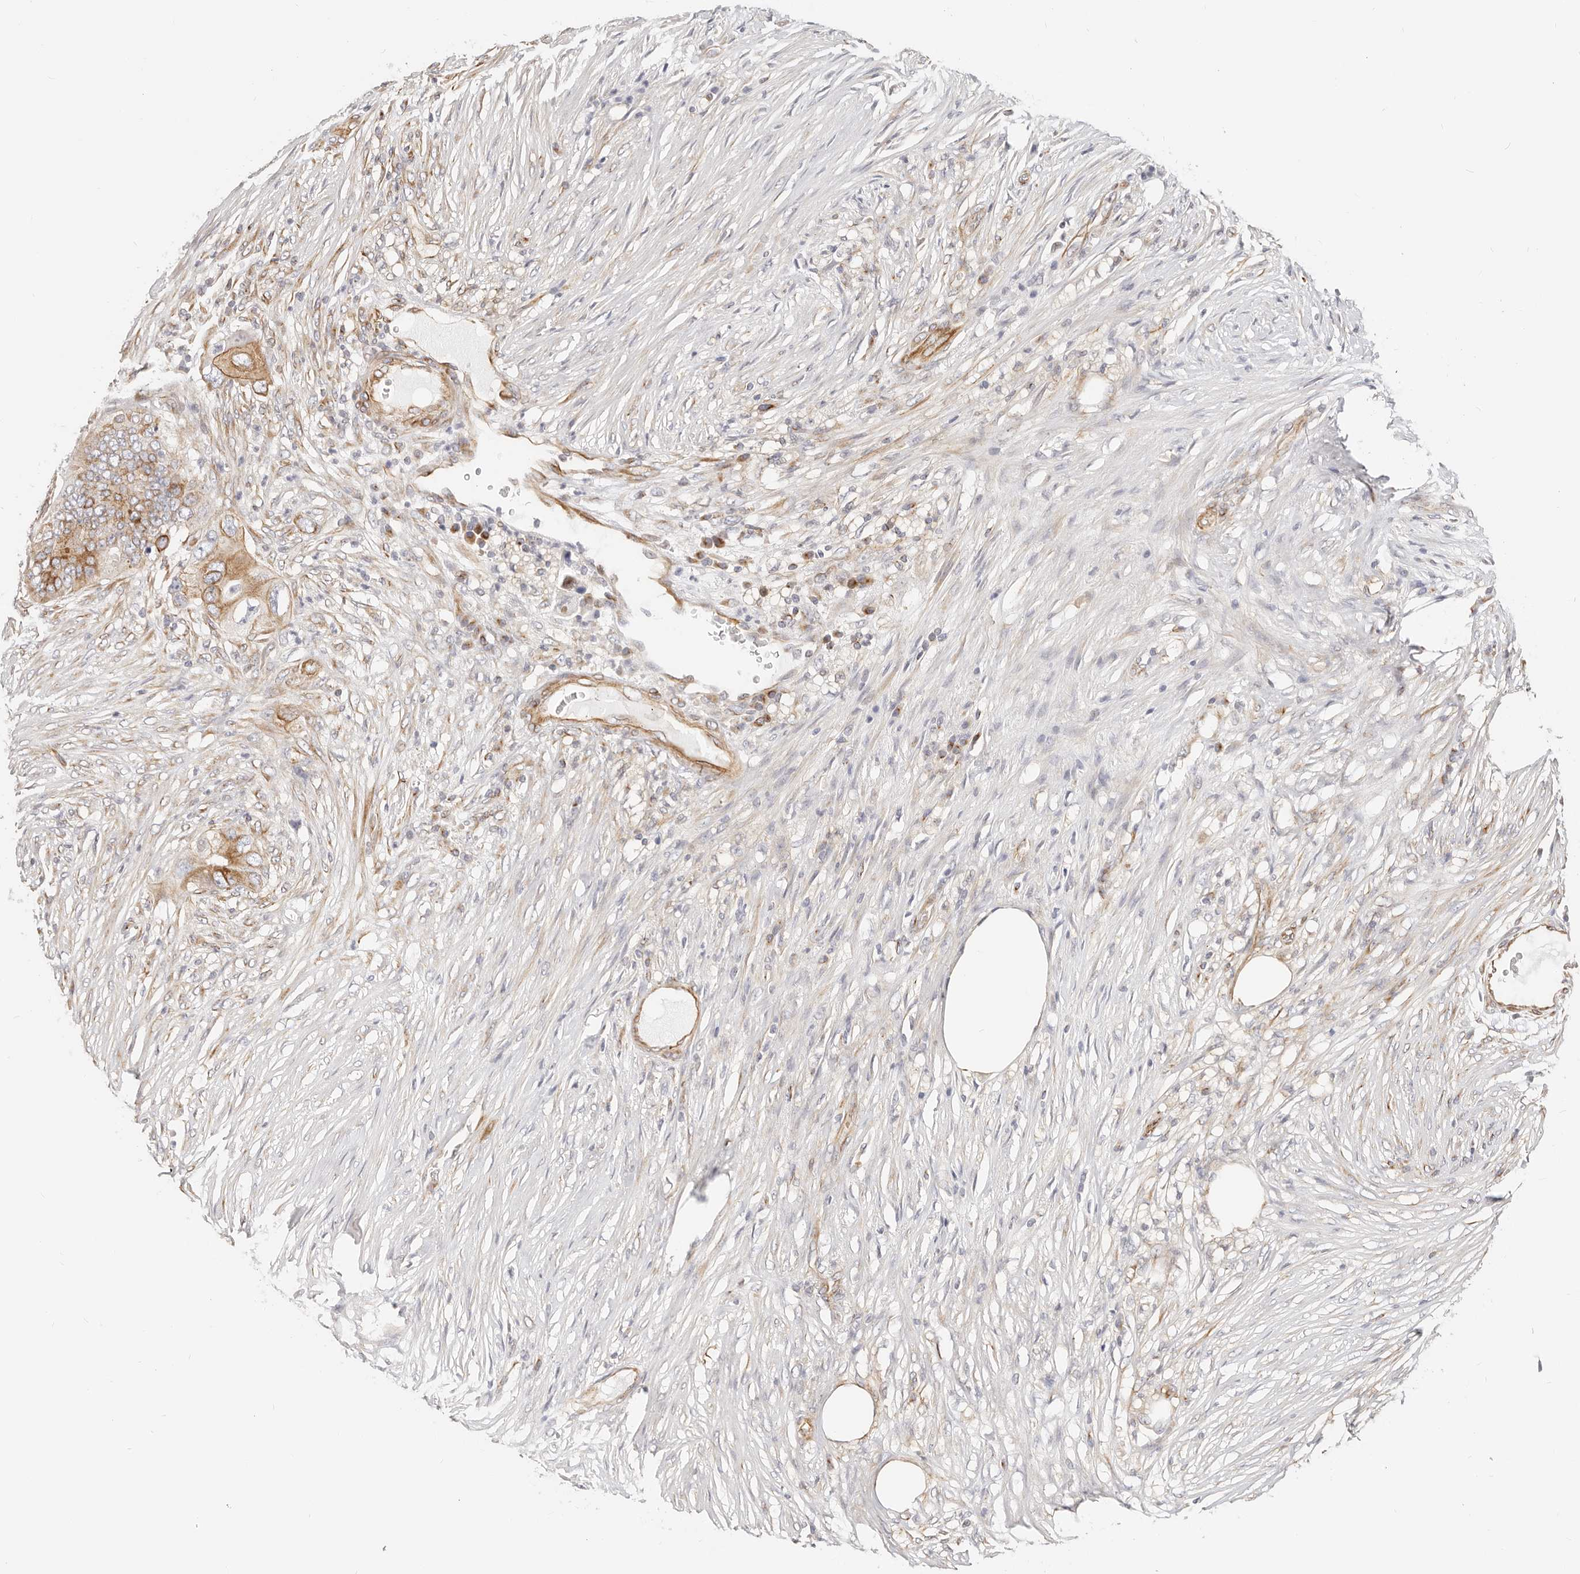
{"staining": {"intensity": "moderate", "quantity": "25%-75%", "location": "cytoplasmic/membranous"}, "tissue": "colorectal cancer", "cell_type": "Tumor cells", "image_type": "cancer", "snomed": [{"axis": "morphology", "description": "Adenocarcinoma, NOS"}, {"axis": "topography", "description": "Colon"}], "caption": "High-magnification brightfield microscopy of adenocarcinoma (colorectal) stained with DAB (3,3'-diaminobenzidine) (brown) and counterstained with hematoxylin (blue). tumor cells exhibit moderate cytoplasmic/membranous expression is present in about25%-75% of cells. (DAB IHC with brightfield microscopy, high magnification).", "gene": "DTNBP1", "patient": {"sex": "male", "age": 71}}